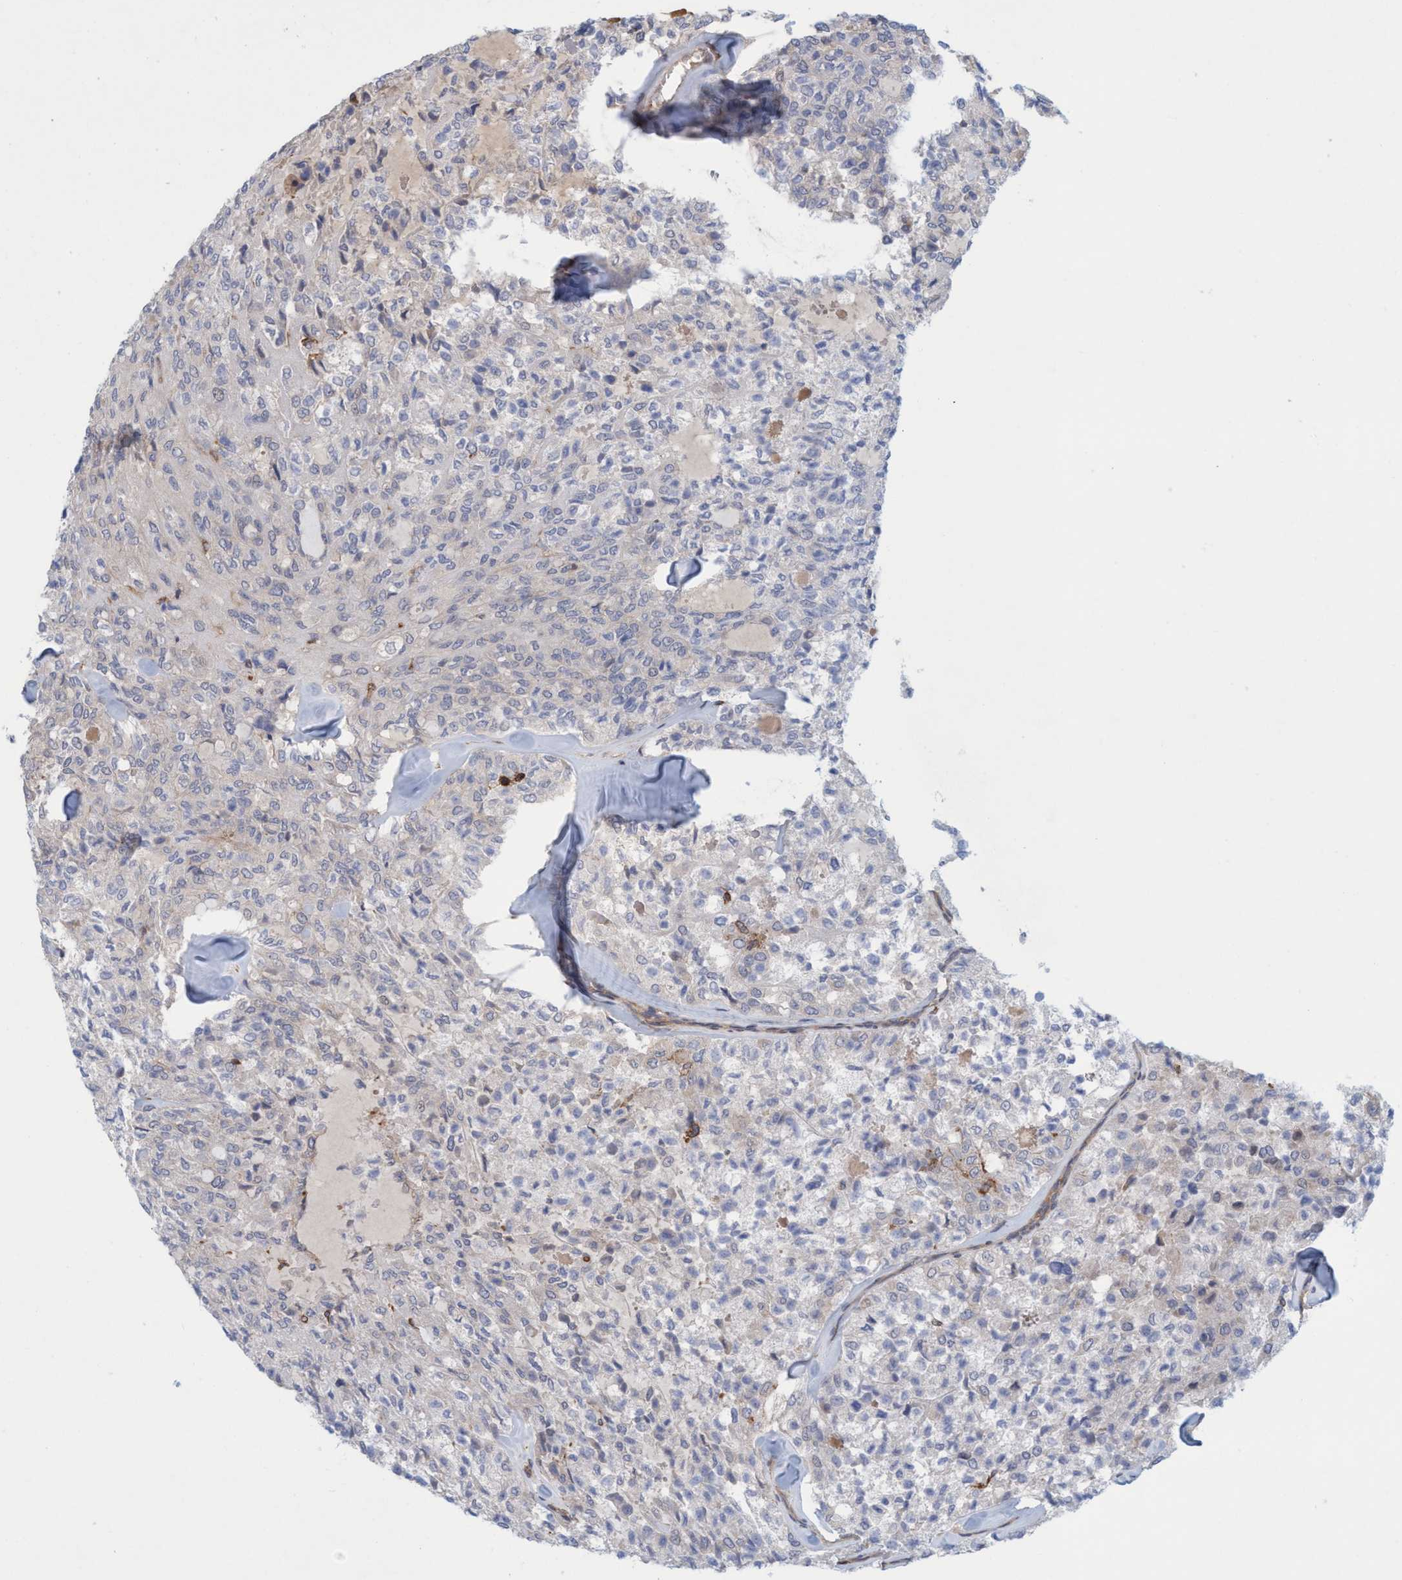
{"staining": {"intensity": "negative", "quantity": "none", "location": "none"}, "tissue": "thyroid cancer", "cell_type": "Tumor cells", "image_type": "cancer", "snomed": [{"axis": "morphology", "description": "Follicular adenoma carcinoma, NOS"}, {"axis": "topography", "description": "Thyroid gland"}], "caption": "An image of thyroid cancer stained for a protein reveals no brown staining in tumor cells.", "gene": "SPECC1", "patient": {"sex": "male", "age": 75}}